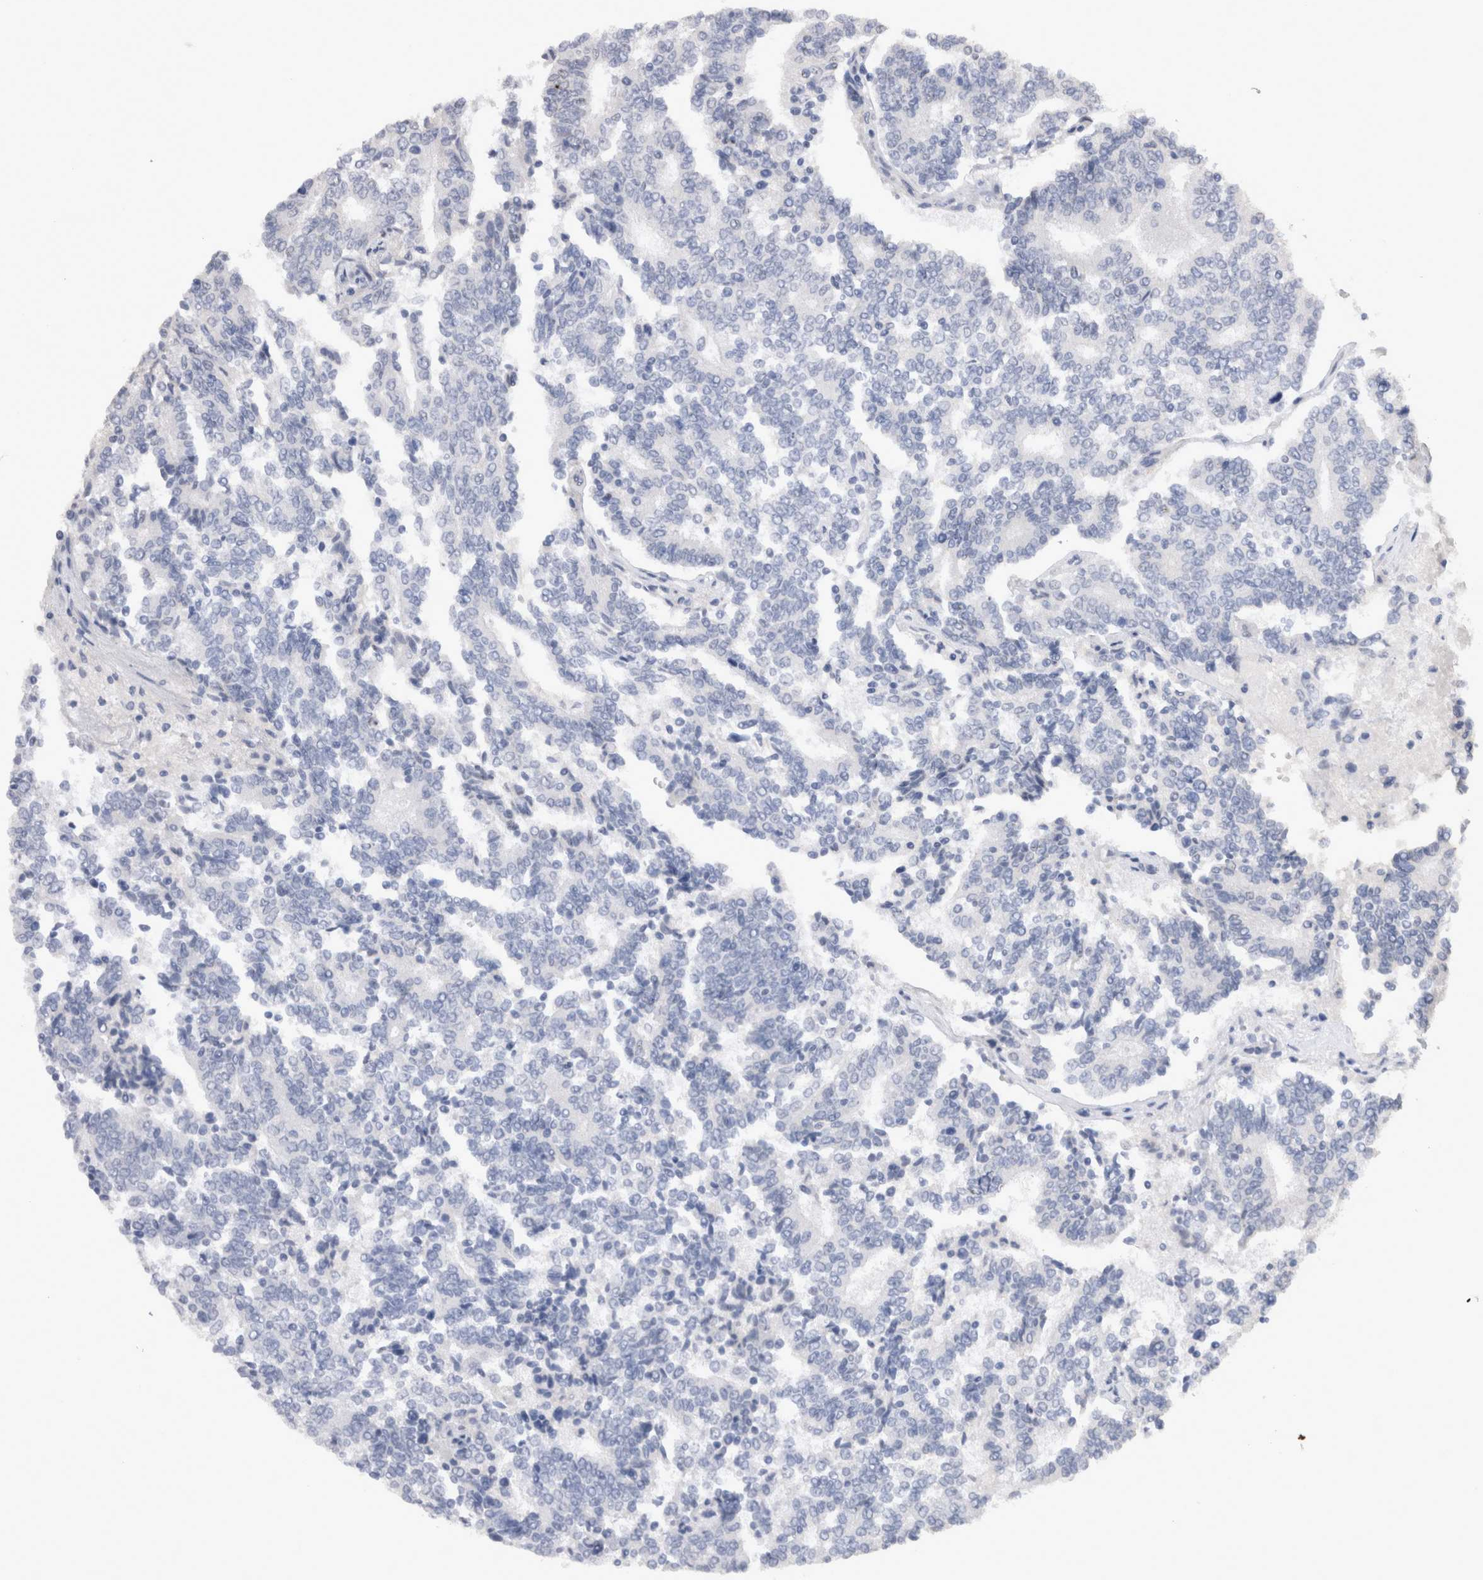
{"staining": {"intensity": "negative", "quantity": "none", "location": "none"}, "tissue": "prostate cancer", "cell_type": "Tumor cells", "image_type": "cancer", "snomed": [{"axis": "morphology", "description": "Normal tissue, NOS"}, {"axis": "morphology", "description": "Adenocarcinoma, High grade"}, {"axis": "topography", "description": "Prostate"}, {"axis": "topography", "description": "Seminal veicle"}], "caption": "Human prostate cancer (adenocarcinoma (high-grade)) stained for a protein using immunohistochemistry exhibits no staining in tumor cells.", "gene": "CDH6", "patient": {"sex": "male", "age": 55}}